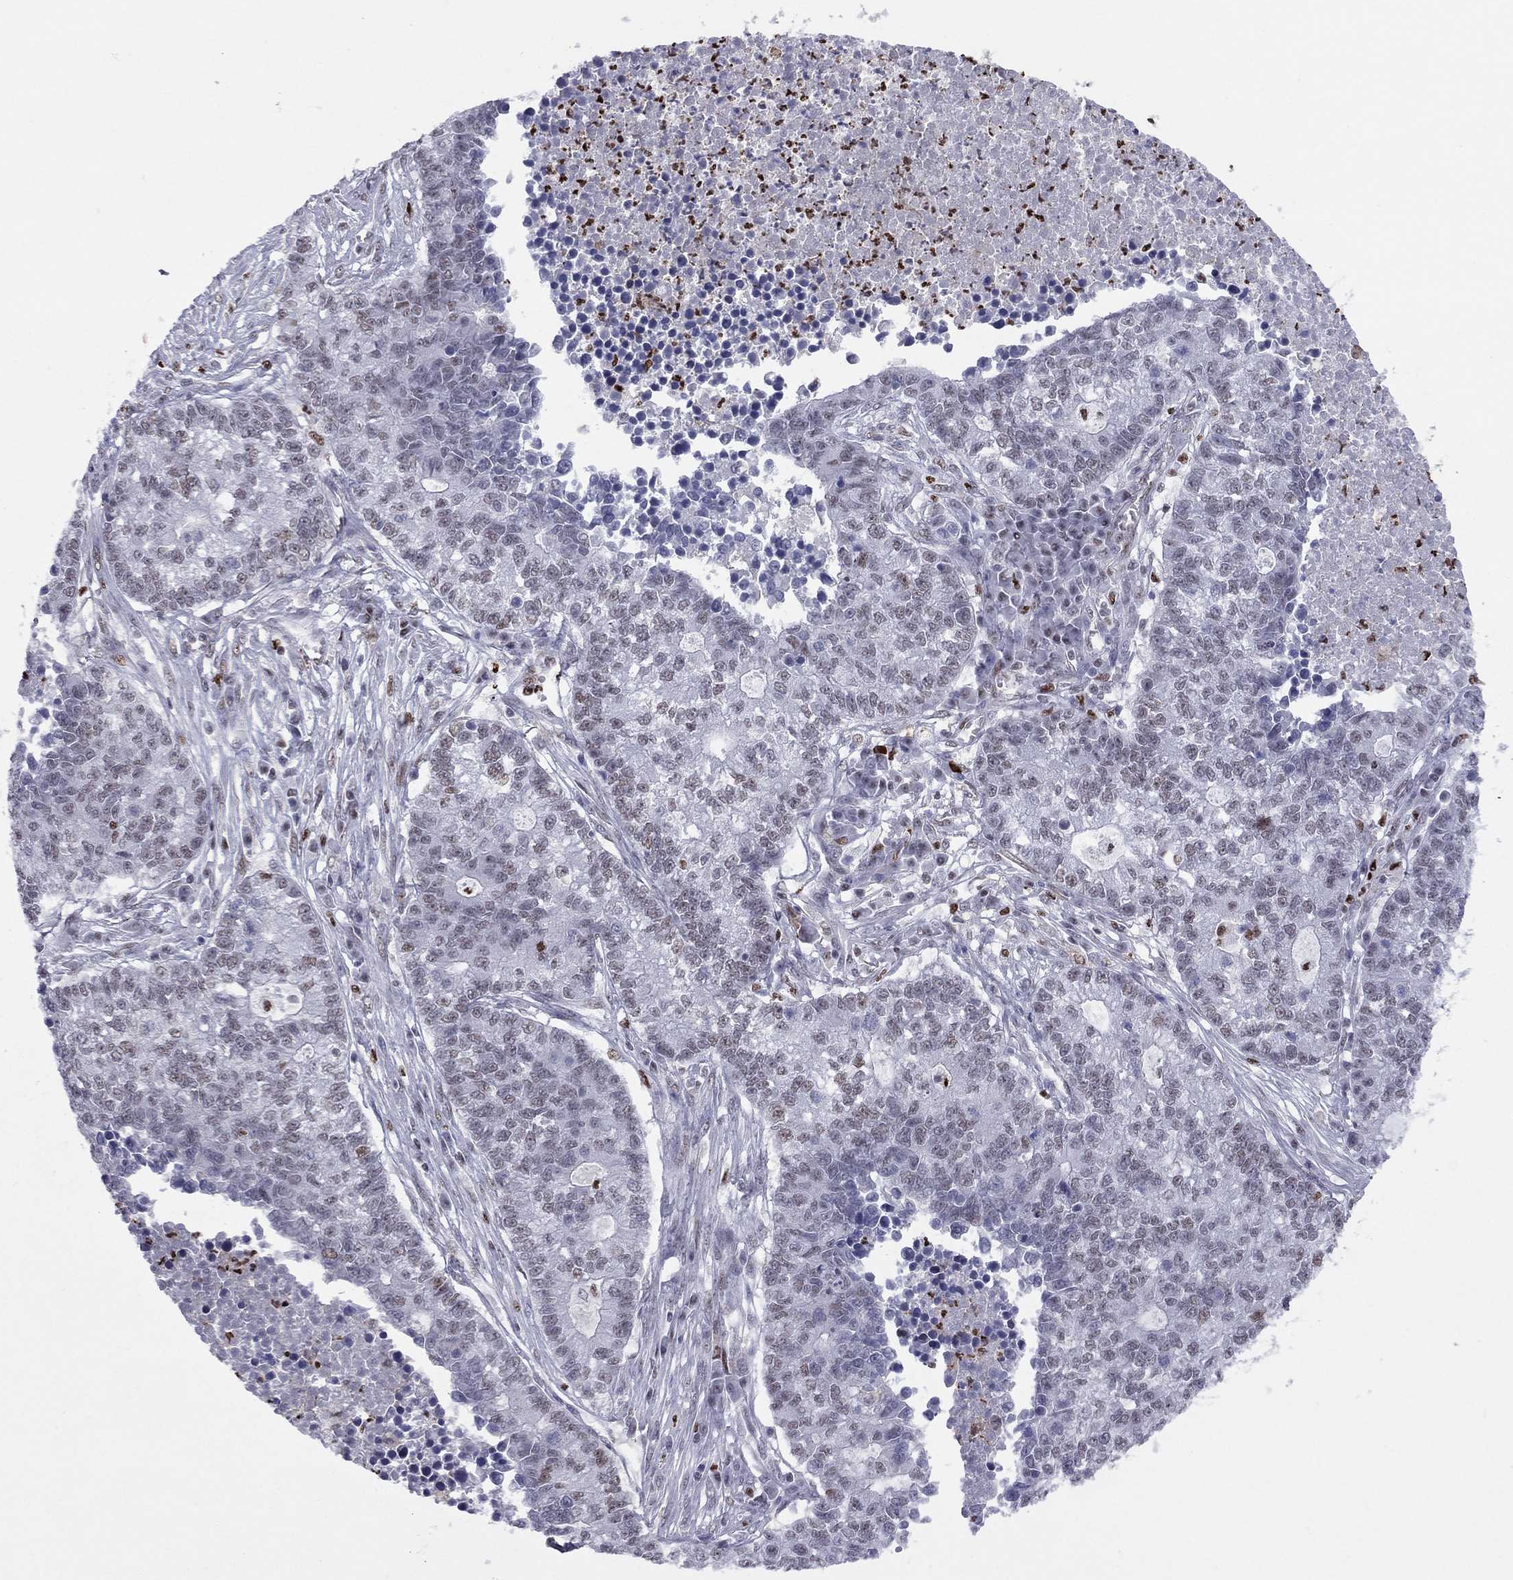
{"staining": {"intensity": "negative", "quantity": "none", "location": "none"}, "tissue": "lung cancer", "cell_type": "Tumor cells", "image_type": "cancer", "snomed": [{"axis": "morphology", "description": "Adenocarcinoma, NOS"}, {"axis": "topography", "description": "Lung"}], "caption": "High power microscopy image of an immunohistochemistry histopathology image of lung adenocarcinoma, revealing no significant positivity in tumor cells.", "gene": "PCGF3", "patient": {"sex": "male", "age": 57}}